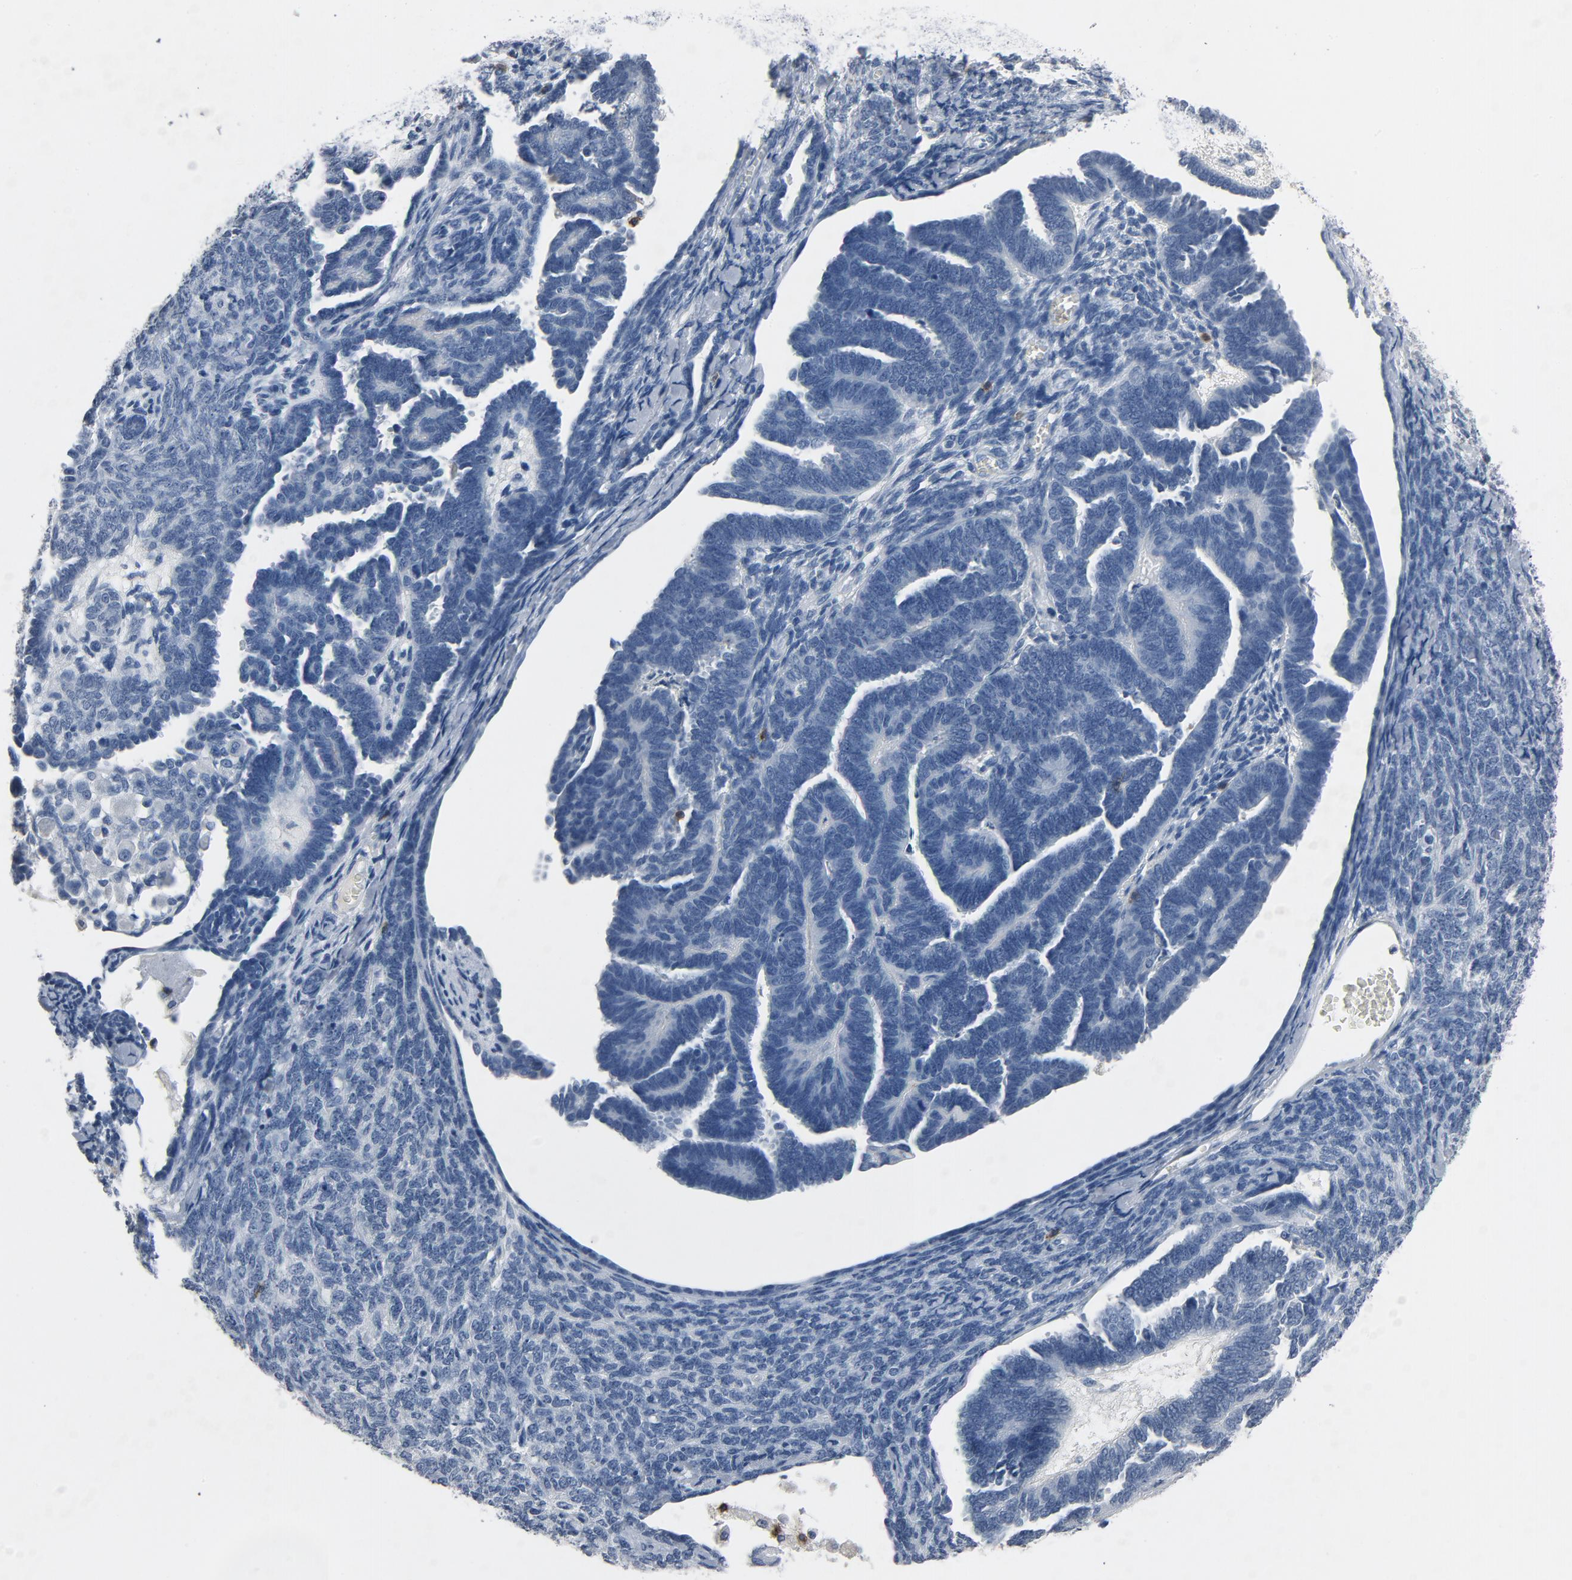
{"staining": {"intensity": "negative", "quantity": "none", "location": "none"}, "tissue": "endometrial cancer", "cell_type": "Tumor cells", "image_type": "cancer", "snomed": [{"axis": "morphology", "description": "Neoplasm, malignant, NOS"}, {"axis": "topography", "description": "Endometrium"}], "caption": "Tumor cells are negative for brown protein staining in endometrial cancer. (Immunohistochemistry (ihc), brightfield microscopy, high magnification).", "gene": "LCK", "patient": {"sex": "female", "age": 74}}